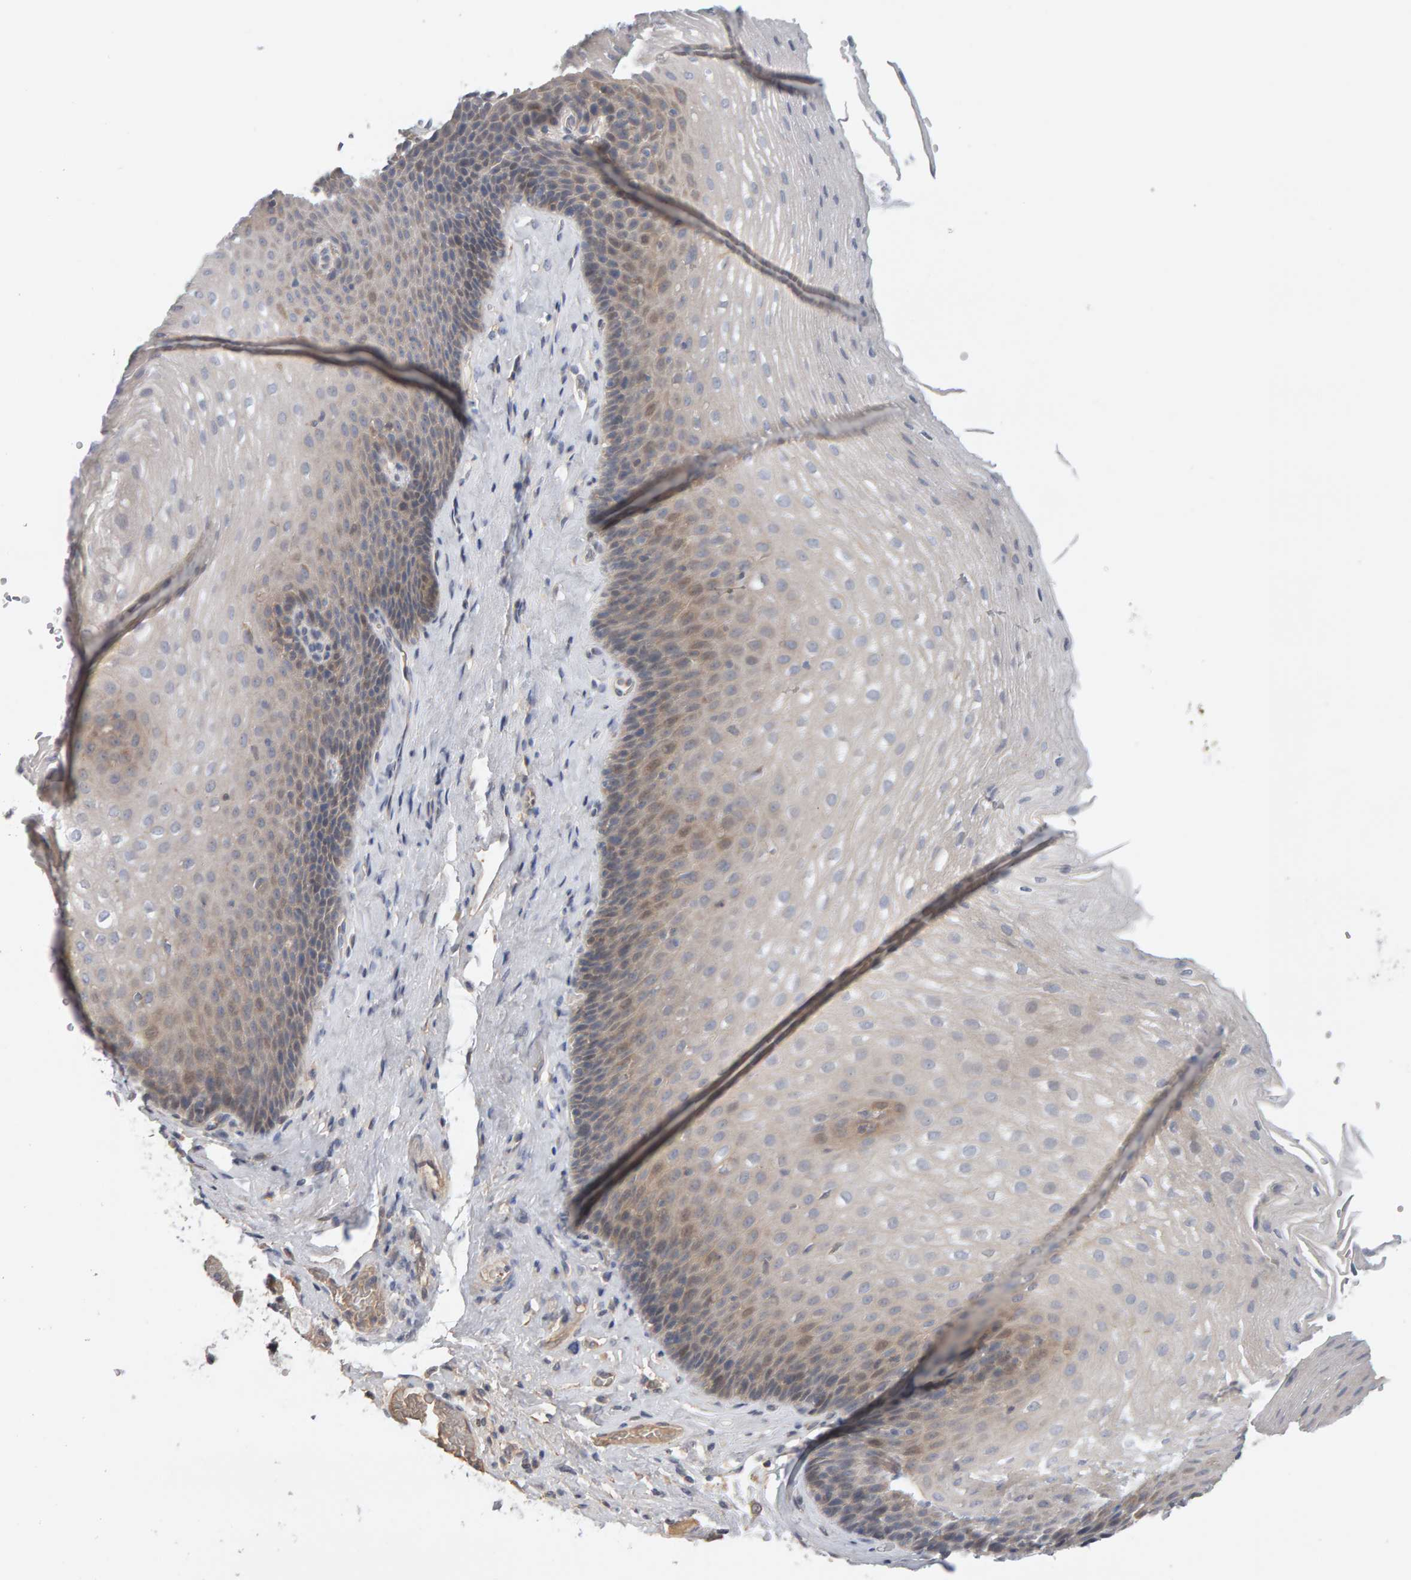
{"staining": {"intensity": "weak", "quantity": "<25%", "location": "cytoplasmic/membranous"}, "tissue": "esophagus", "cell_type": "Squamous epithelial cells", "image_type": "normal", "snomed": [{"axis": "morphology", "description": "Normal tissue, NOS"}, {"axis": "topography", "description": "Esophagus"}], "caption": "Immunohistochemistry of benign esophagus exhibits no staining in squamous epithelial cells. (Immunohistochemistry, brightfield microscopy, high magnification).", "gene": "GFUS", "patient": {"sex": "female", "age": 66}}